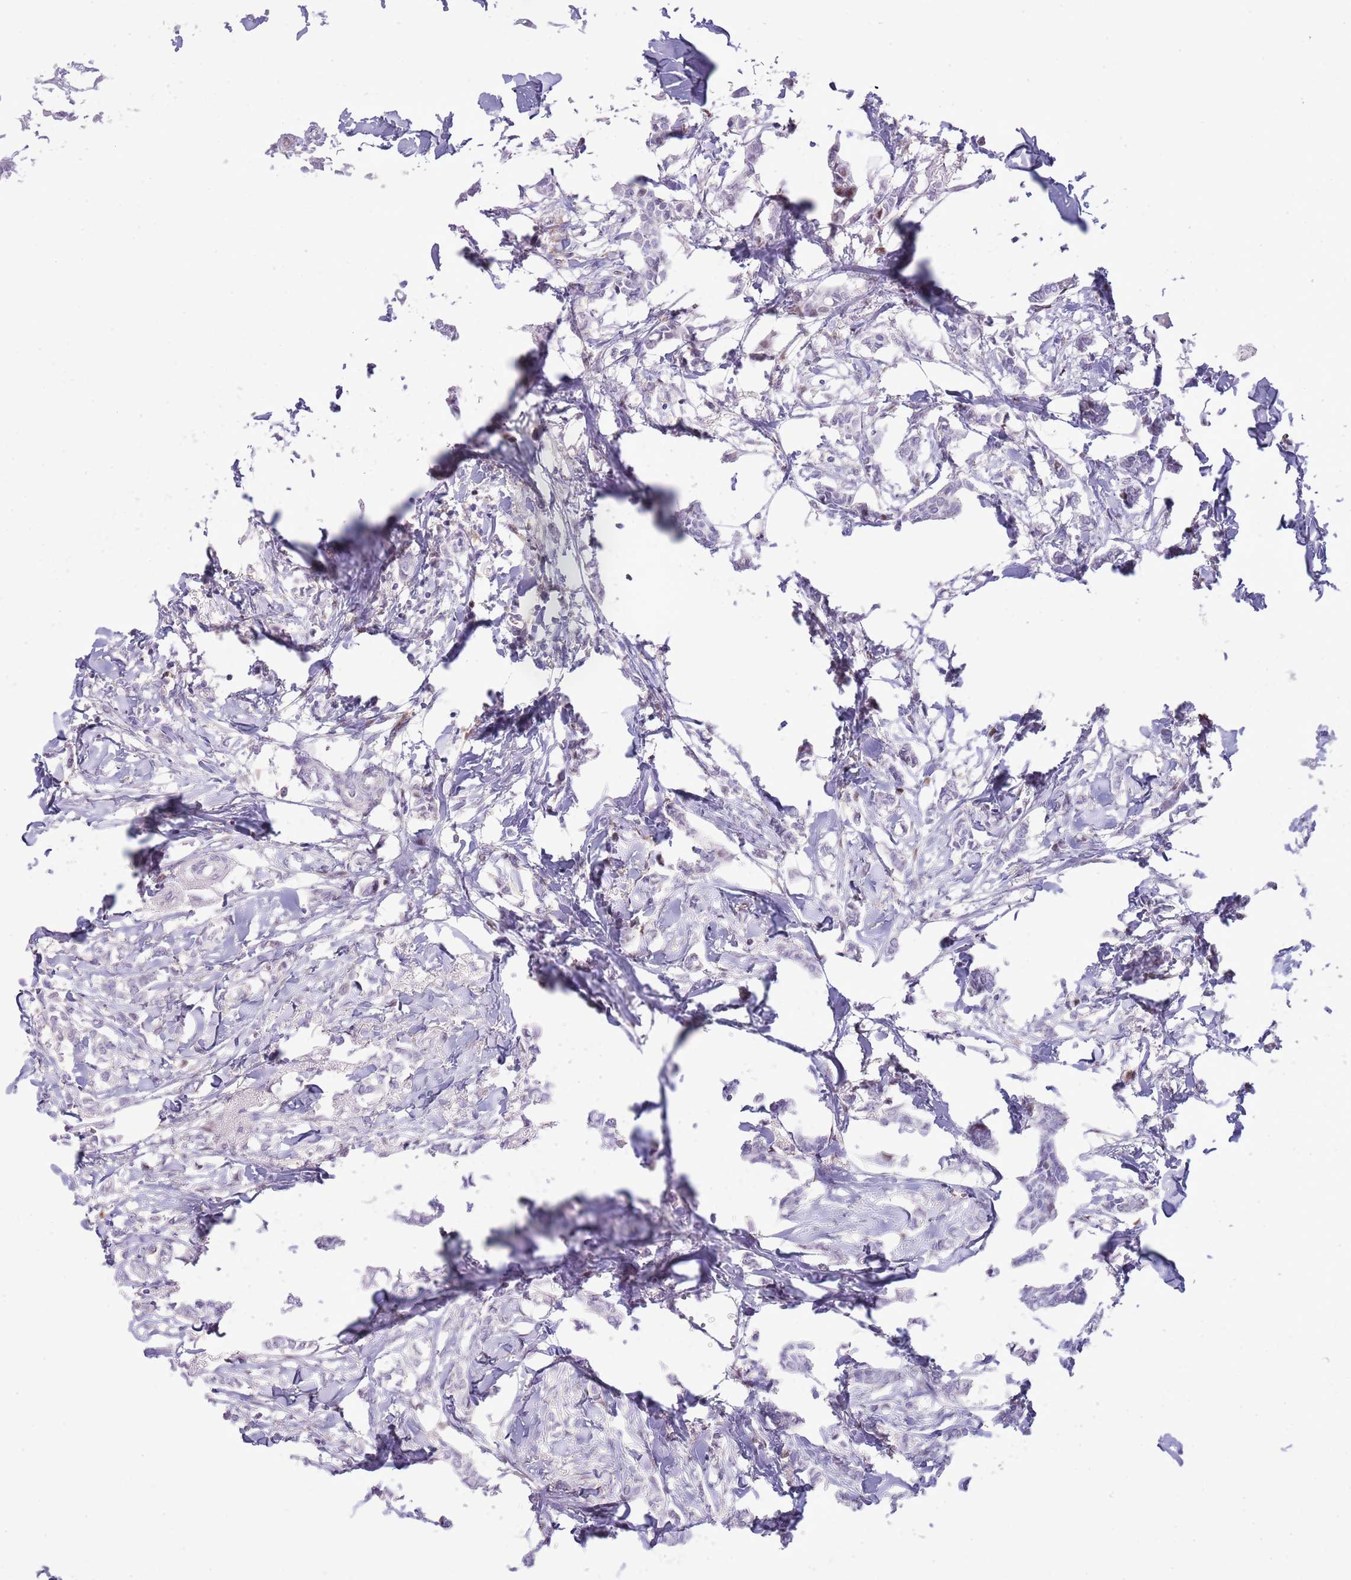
{"staining": {"intensity": "negative", "quantity": "none", "location": "none"}, "tissue": "breast cancer", "cell_type": "Tumor cells", "image_type": "cancer", "snomed": [{"axis": "morphology", "description": "Duct carcinoma"}, {"axis": "topography", "description": "Breast"}], "caption": "Tumor cells are negative for brown protein staining in breast infiltrating ductal carcinoma.", "gene": "ANO8", "patient": {"sex": "female", "age": 41}}